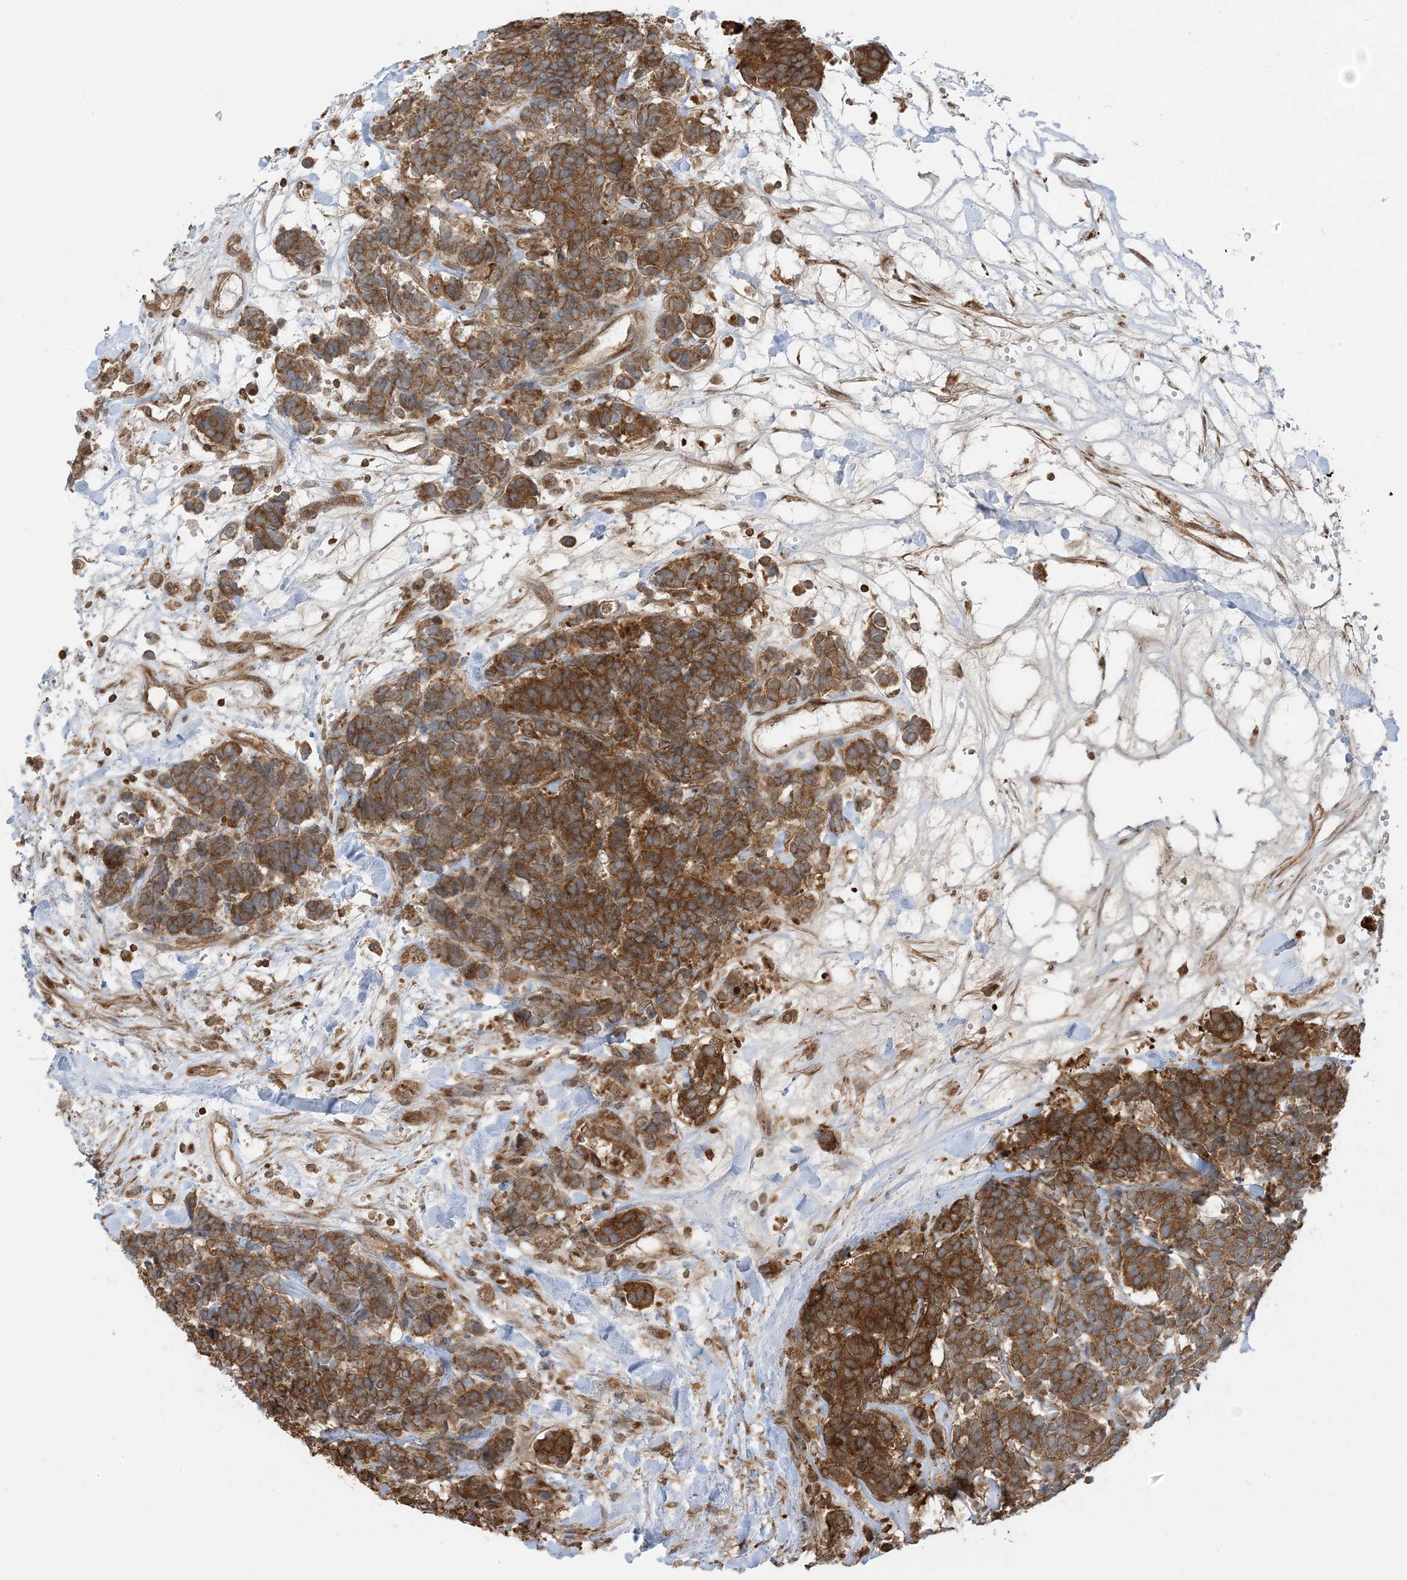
{"staining": {"intensity": "strong", "quantity": ">75%", "location": "cytoplasmic/membranous"}, "tissue": "carcinoid", "cell_type": "Tumor cells", "image_type": "cancer", "snomed": [{"axis": "morphology", "description": "Carcinoma, NOS"}, {"axis": "morphology", "description": "Carcinoid, malignant, NOS"}, {"axis": "topography", "description": "Urinary bladder"}], "caption": "Immunohistochemical staining of carcinoid demonstrates strong cytoplasmic/membranous protein staining in about >75% of tumor cells. The staining was performed using DAB (3,3'-diaminobenzidine), with brown indicating positive protein expression. Nuclei are stained blue with hematoxylin.", "gene": "SRP72", "patient": {"sex": "male", "age": 57}}